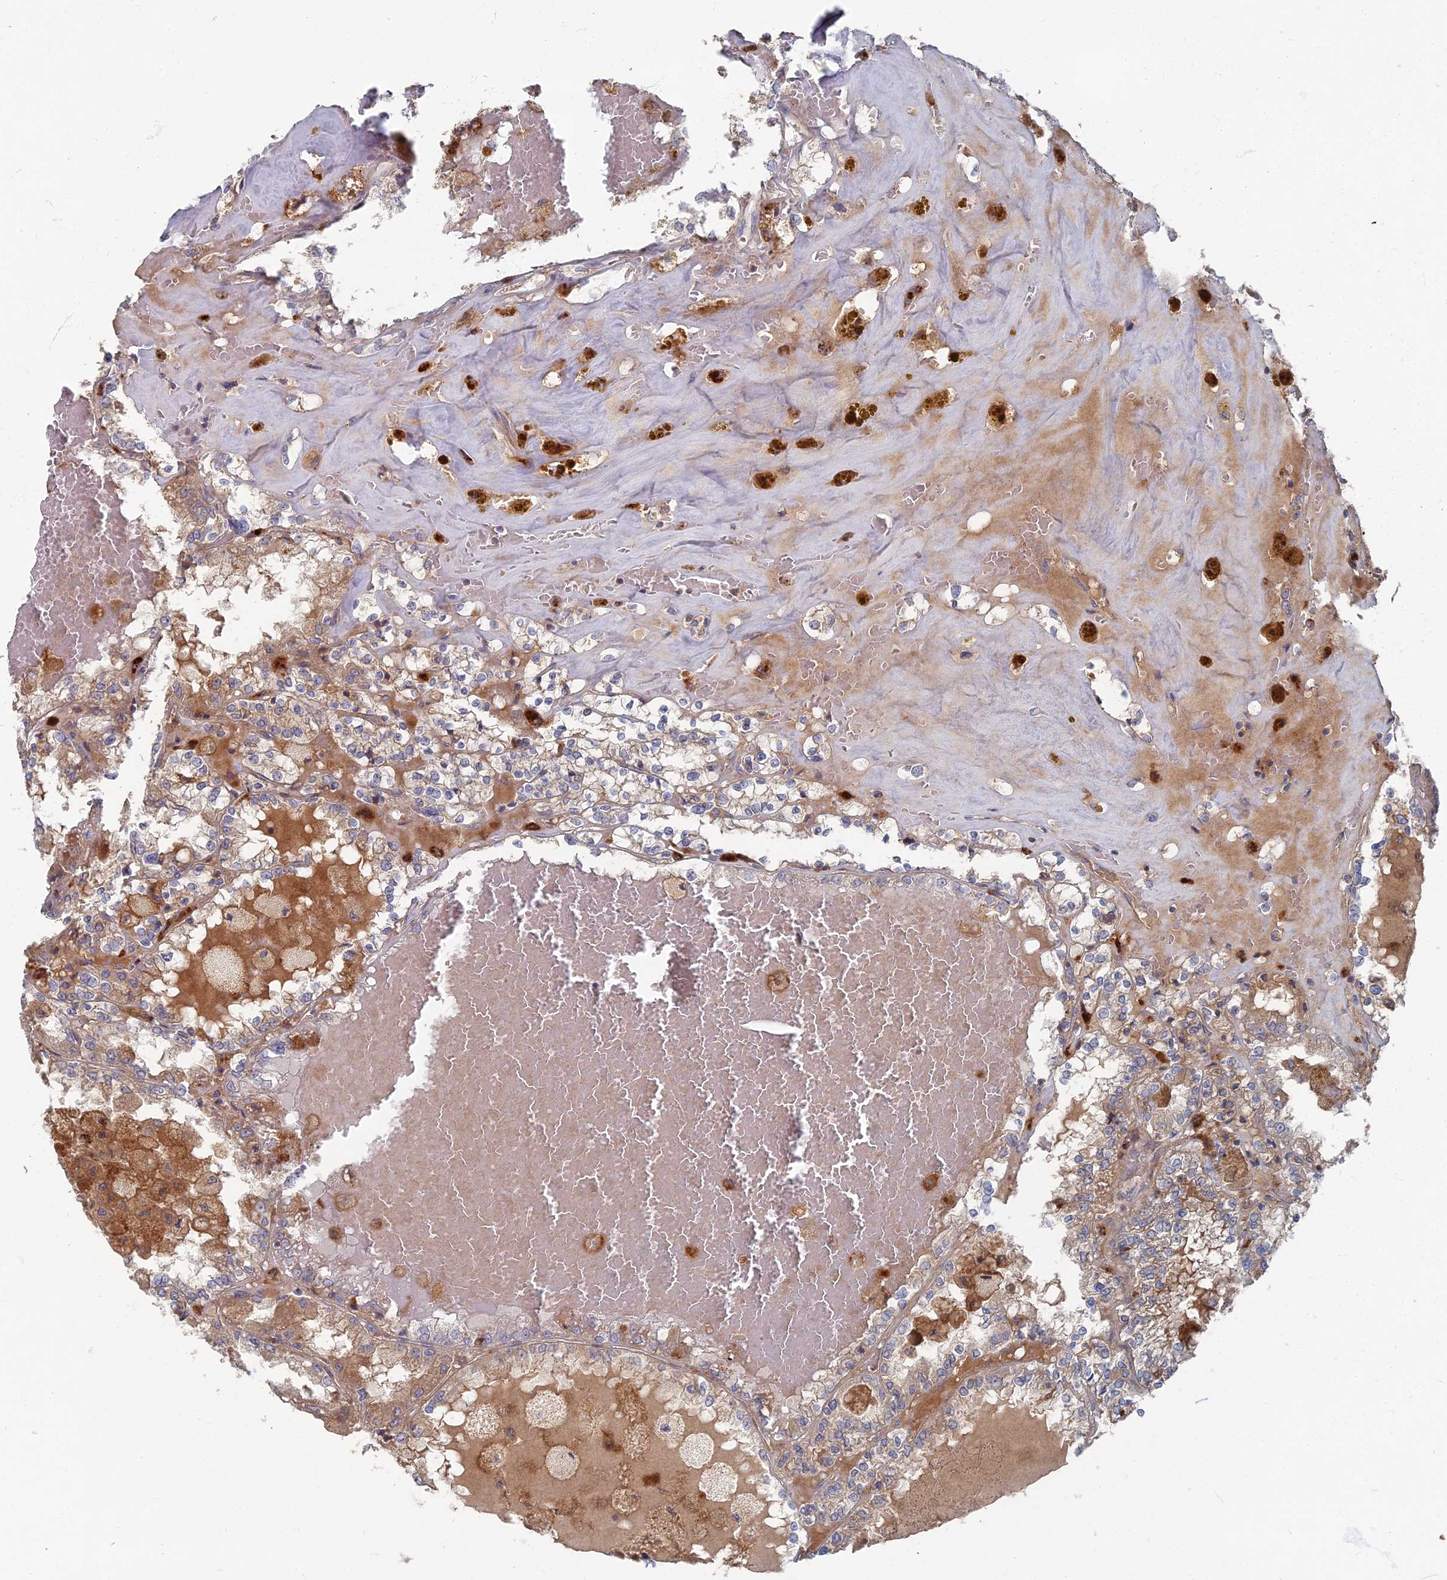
{"staining": {"intensity": "weak", "quantity": "25%-75%", "location": "cytoplasmic/membranous"}, "tissue": "renal cancer", "cell_type": "Tumor cells", "image_type": "cancer", "snomed": [{"axis": "morphology", "description": "Adenocarcinoma, NOS"}, {"axis": "topography", "description": "Kidney"}], "caption": "Protein expression analysis of human renal cancer (adenocarcinoma) reveals weak cytoplasmic/membranous staining in approximately 25%-75% of tumor cells.", "gene": "PPCDC", "patient": {"sex": "female", "age": 56}}